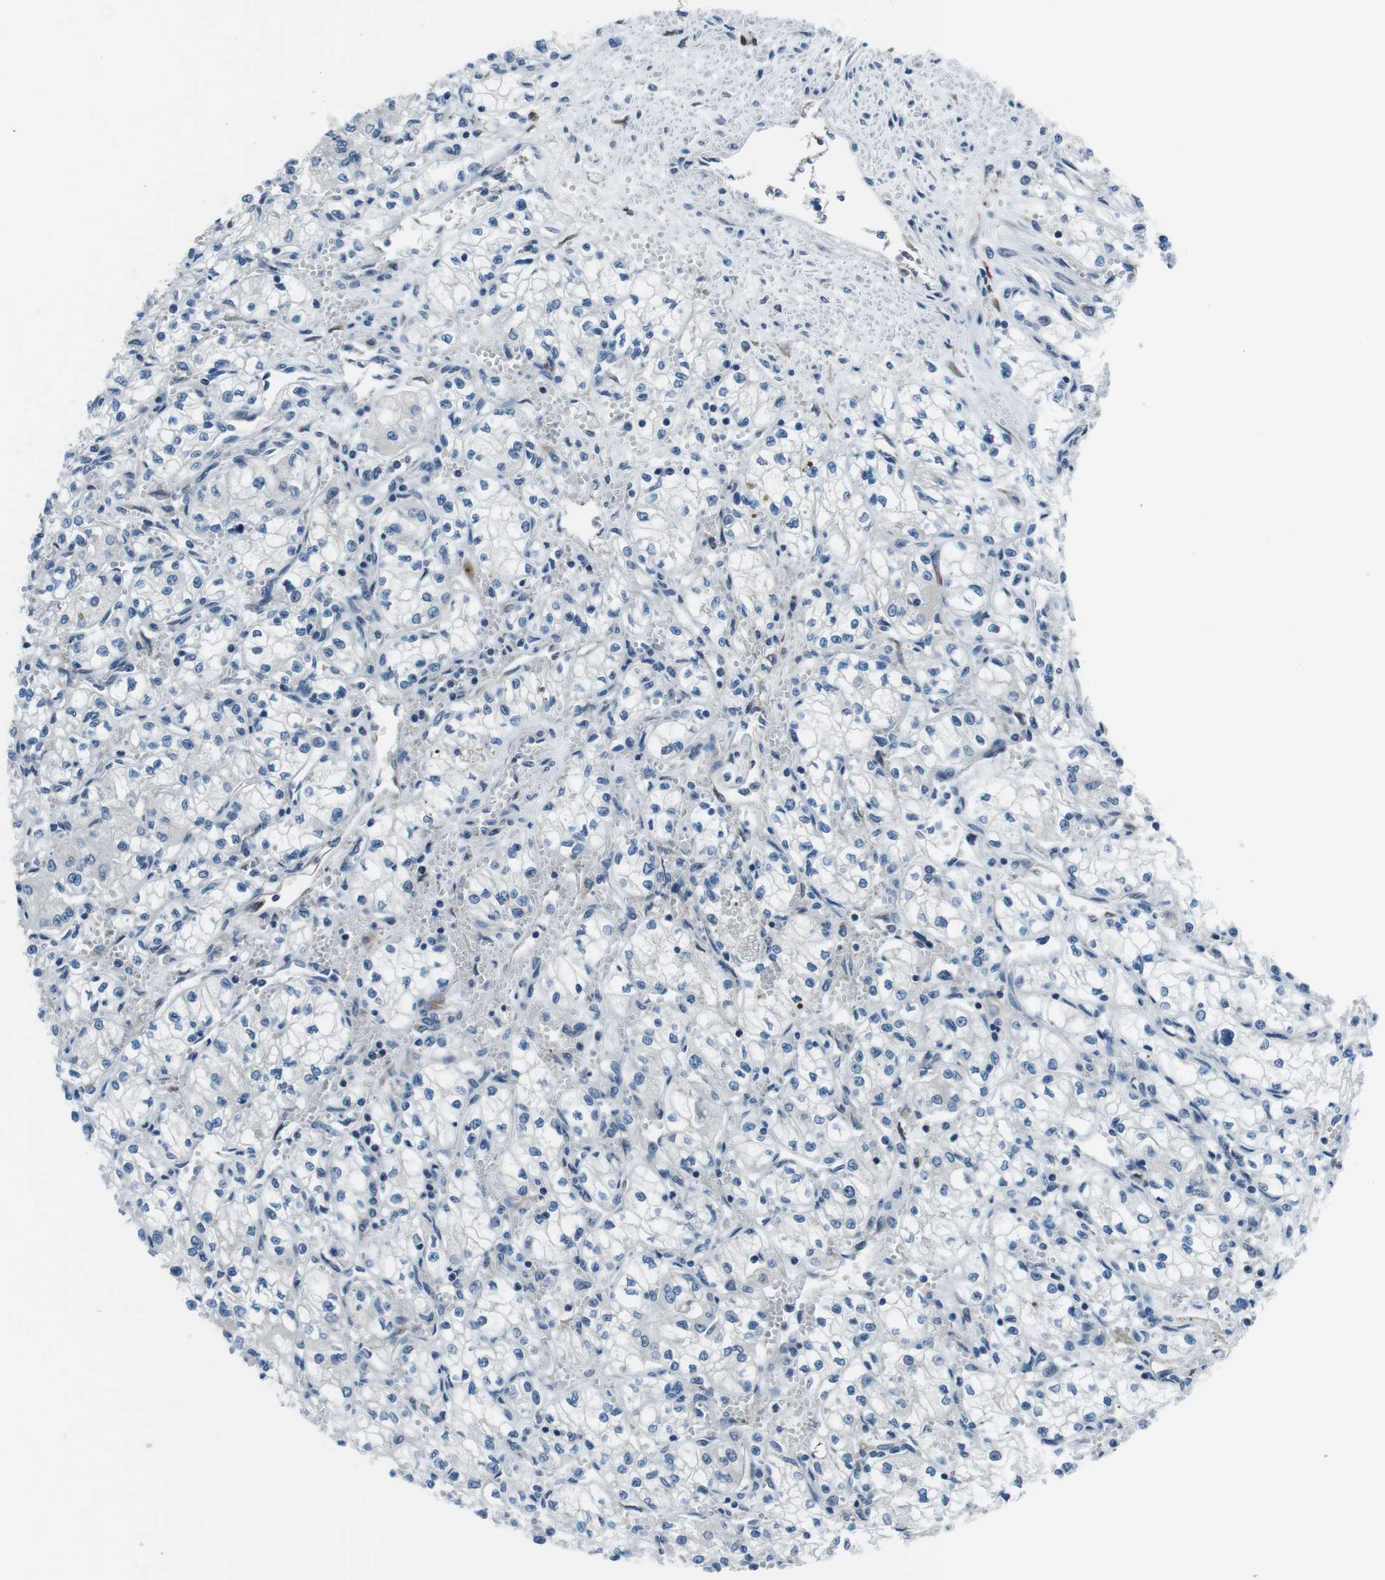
{"staining": {"intensity": "negative", "quantity": "none", "location": "none"}, "tissue": "renal cancer", "cell_type": "Tumor cells", "image_type": "cancer", "snomed": [{"axis": "morphology", "description": "Normal tissue, NOS"}, {"axis": "morphology", "description": "Adenocarcinoma, NOS"}, {"axis": "topography", "description": "Kidney"}], "caption": "Protein analysis of renal adenocarcinoma exhibits no significant expression in tumor cells.", "gene": "NUCB2", "patient": {"sex": "male", "age": 59}}